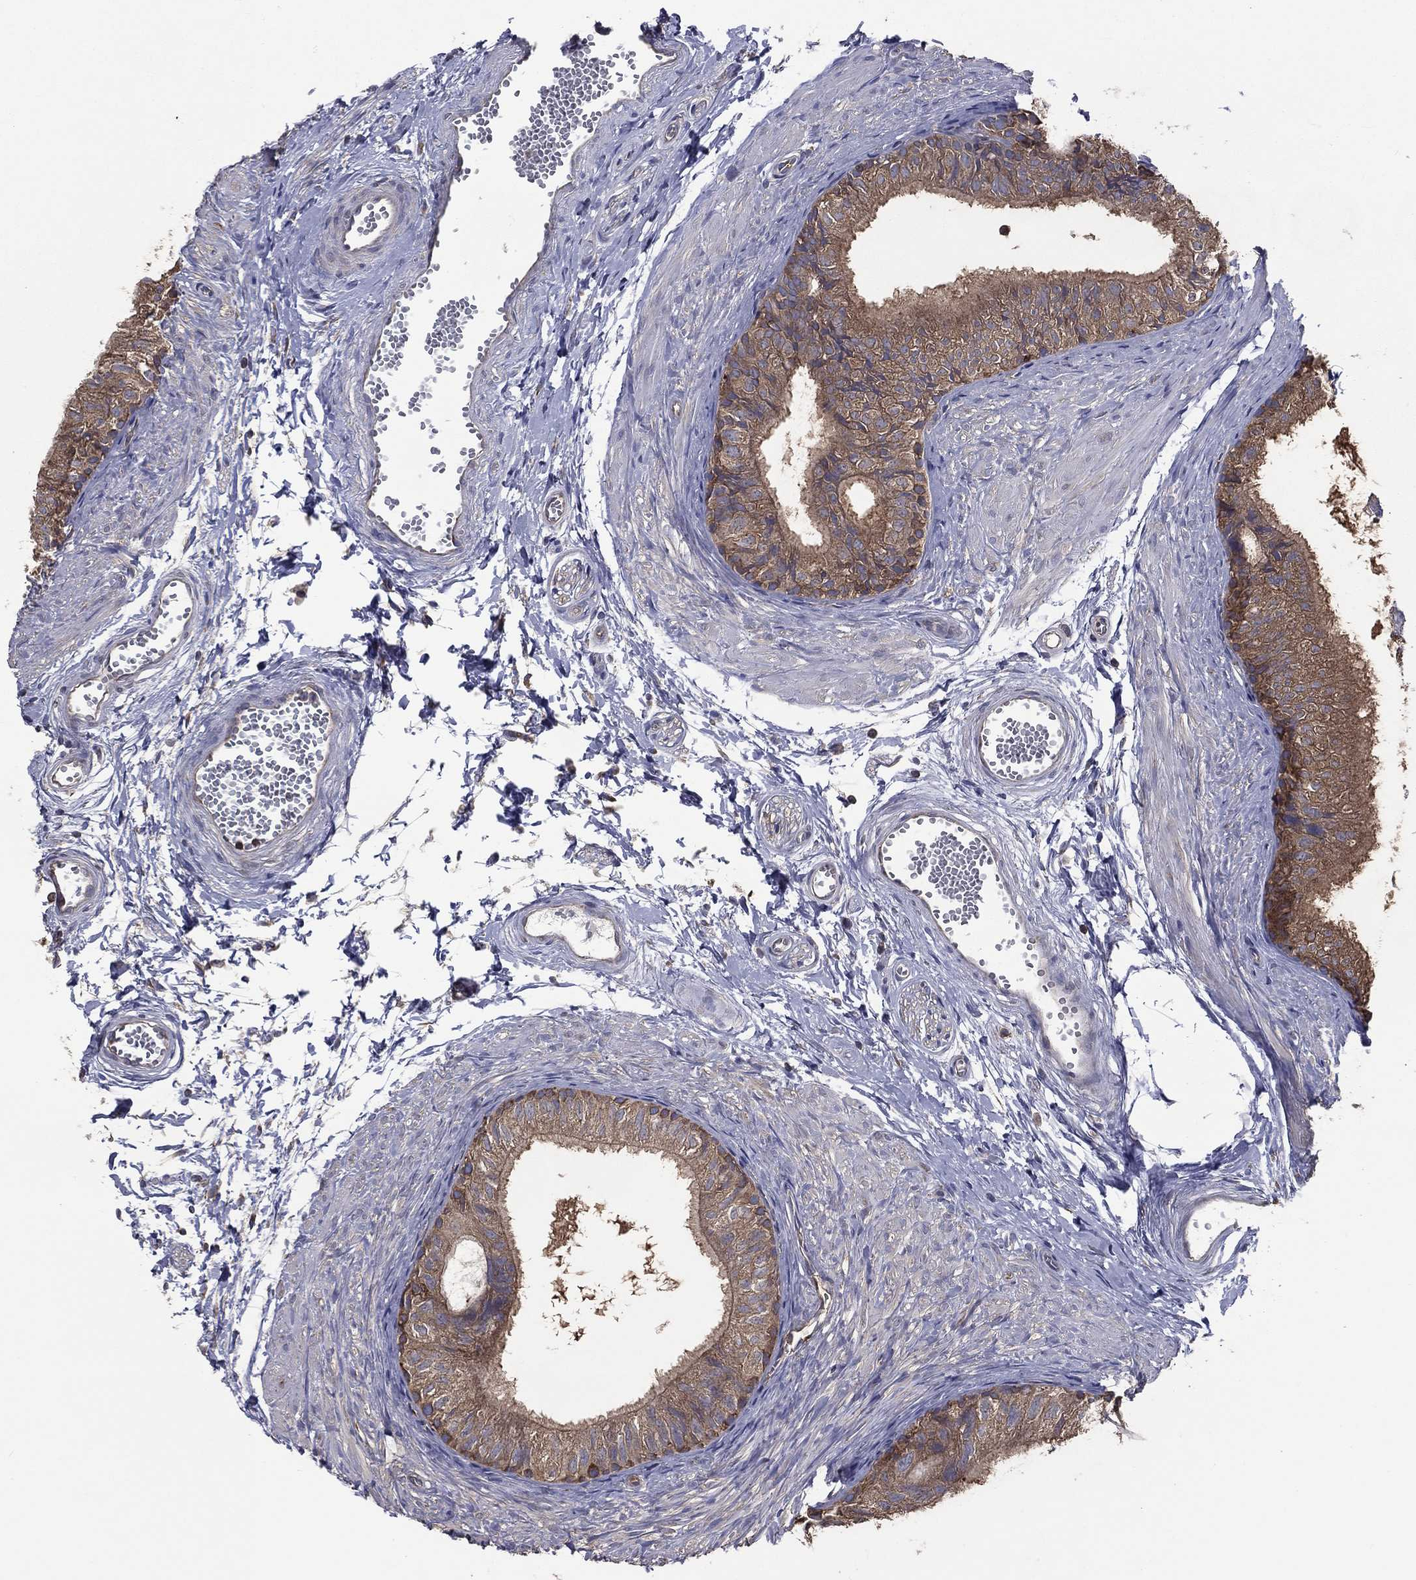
{"staining": {"intensity": "moderate", "quantity": ">75%", "location": "cytoplasmic/membranous"}, "tissue": "epididymis", "cell_type": "Glandular cells", "image_type": "normal", "snomed": [{"axis": "morphology", "description": "Normal tissue, NOS"}, {"axis": "topography", "description": "Epididymis"}], "caption": "This is a micrograph of immunohistochemistry (IHC) staining of benign epididymis, which shows moderate expression in the cytoplasmic/membranous of glandular cells.", "gene": "SARS1", "patient": {"sex": "male", "age": 22}}